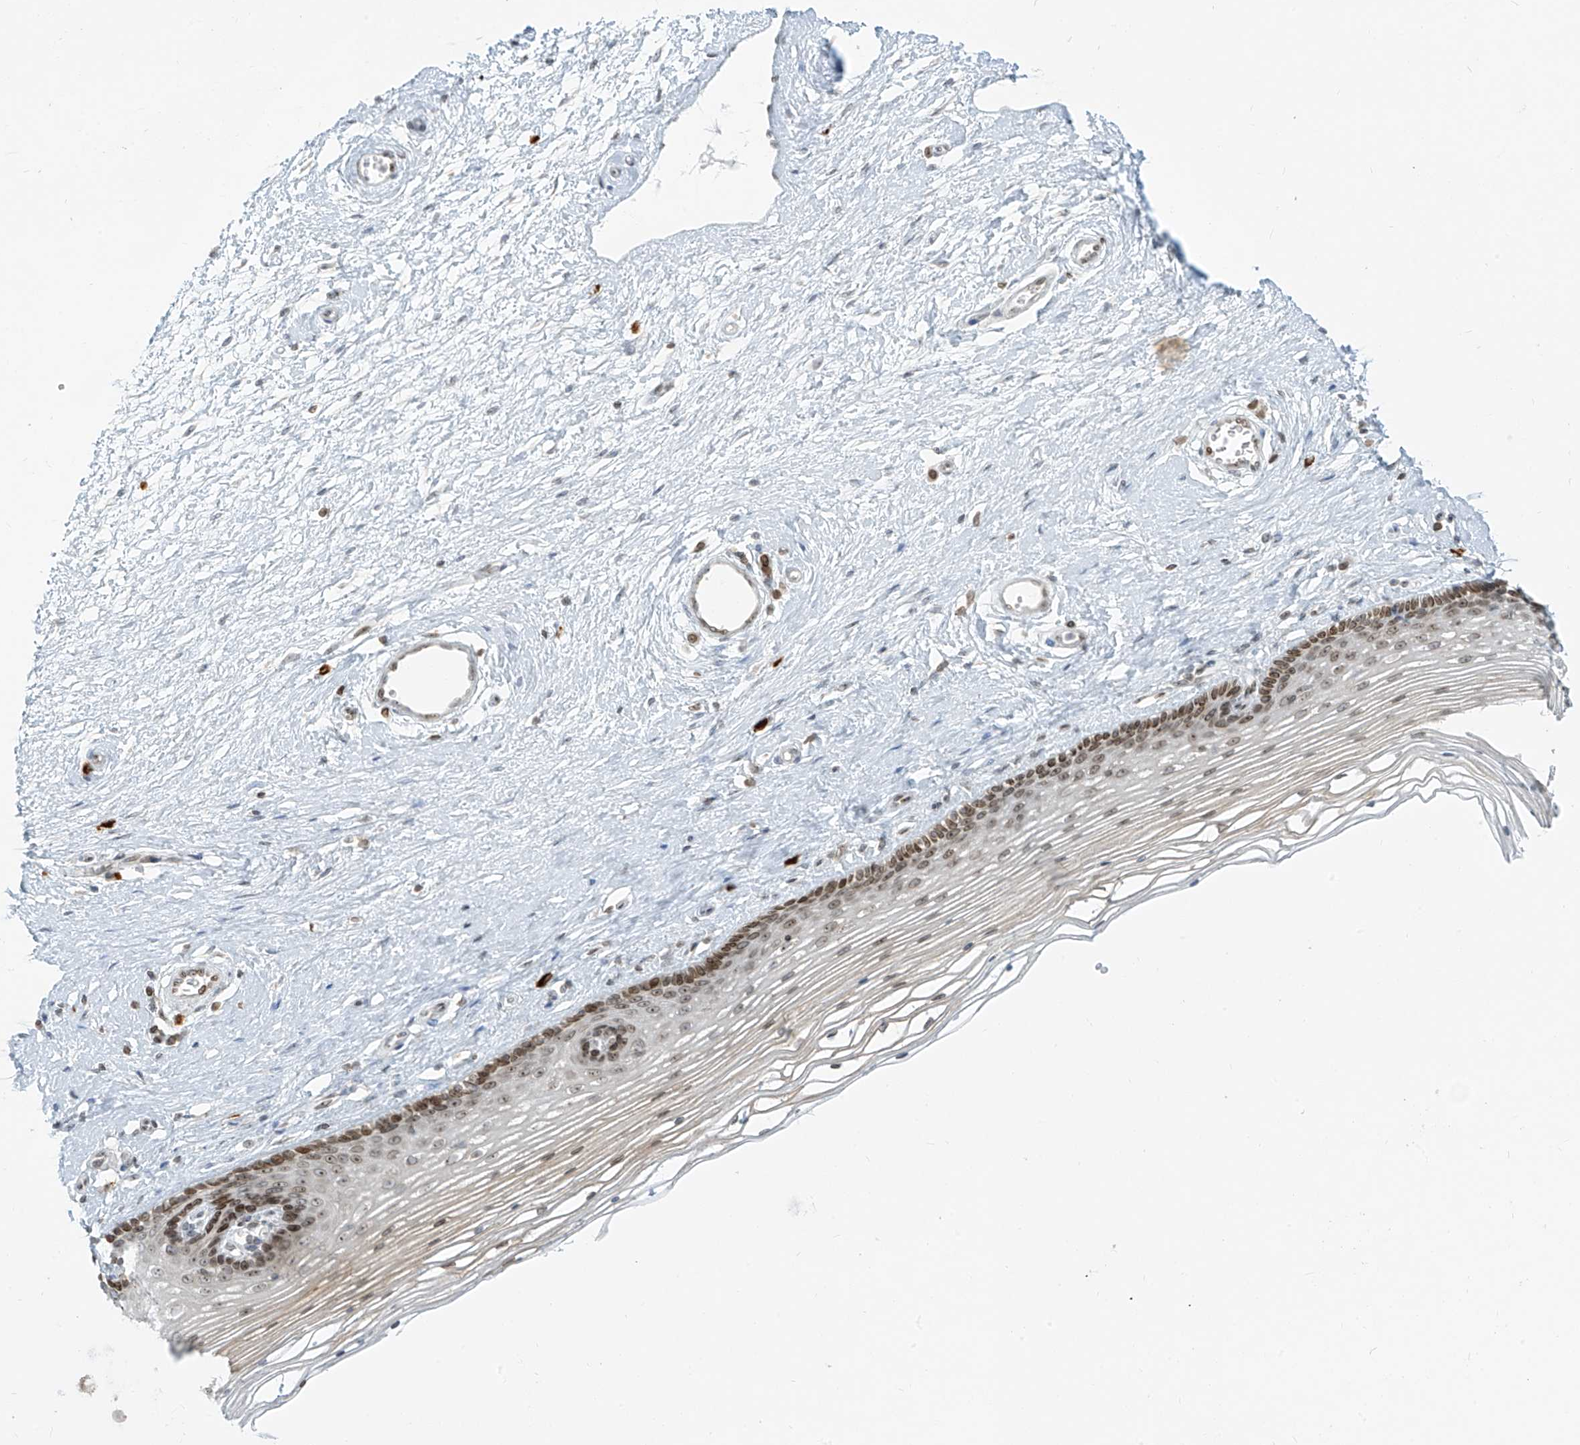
{"staining": {"intensity": "moderate", "quantity": "25%-75%", "location": "nuclear"}, "tissue": "vagina", "cell_type": "Squamous epithelial cells", "image_type": "normal", "snomed": [{"axis": "morphology", "description": "Normal tissue, NOS"}, {"axis": "topography", "description": "Vagina"}], "caption": "Protein analysis of unremarkable vagina exhibits moderate nuclear staining in about 25%-75% of squamous epithelial cells. Using DAB (brown) and hematoxylin (blue) stains, captured at high magnification using brightfield microscopy.", "gene": "SAMD15", "patient": {"sex": "female", "age": 46}}